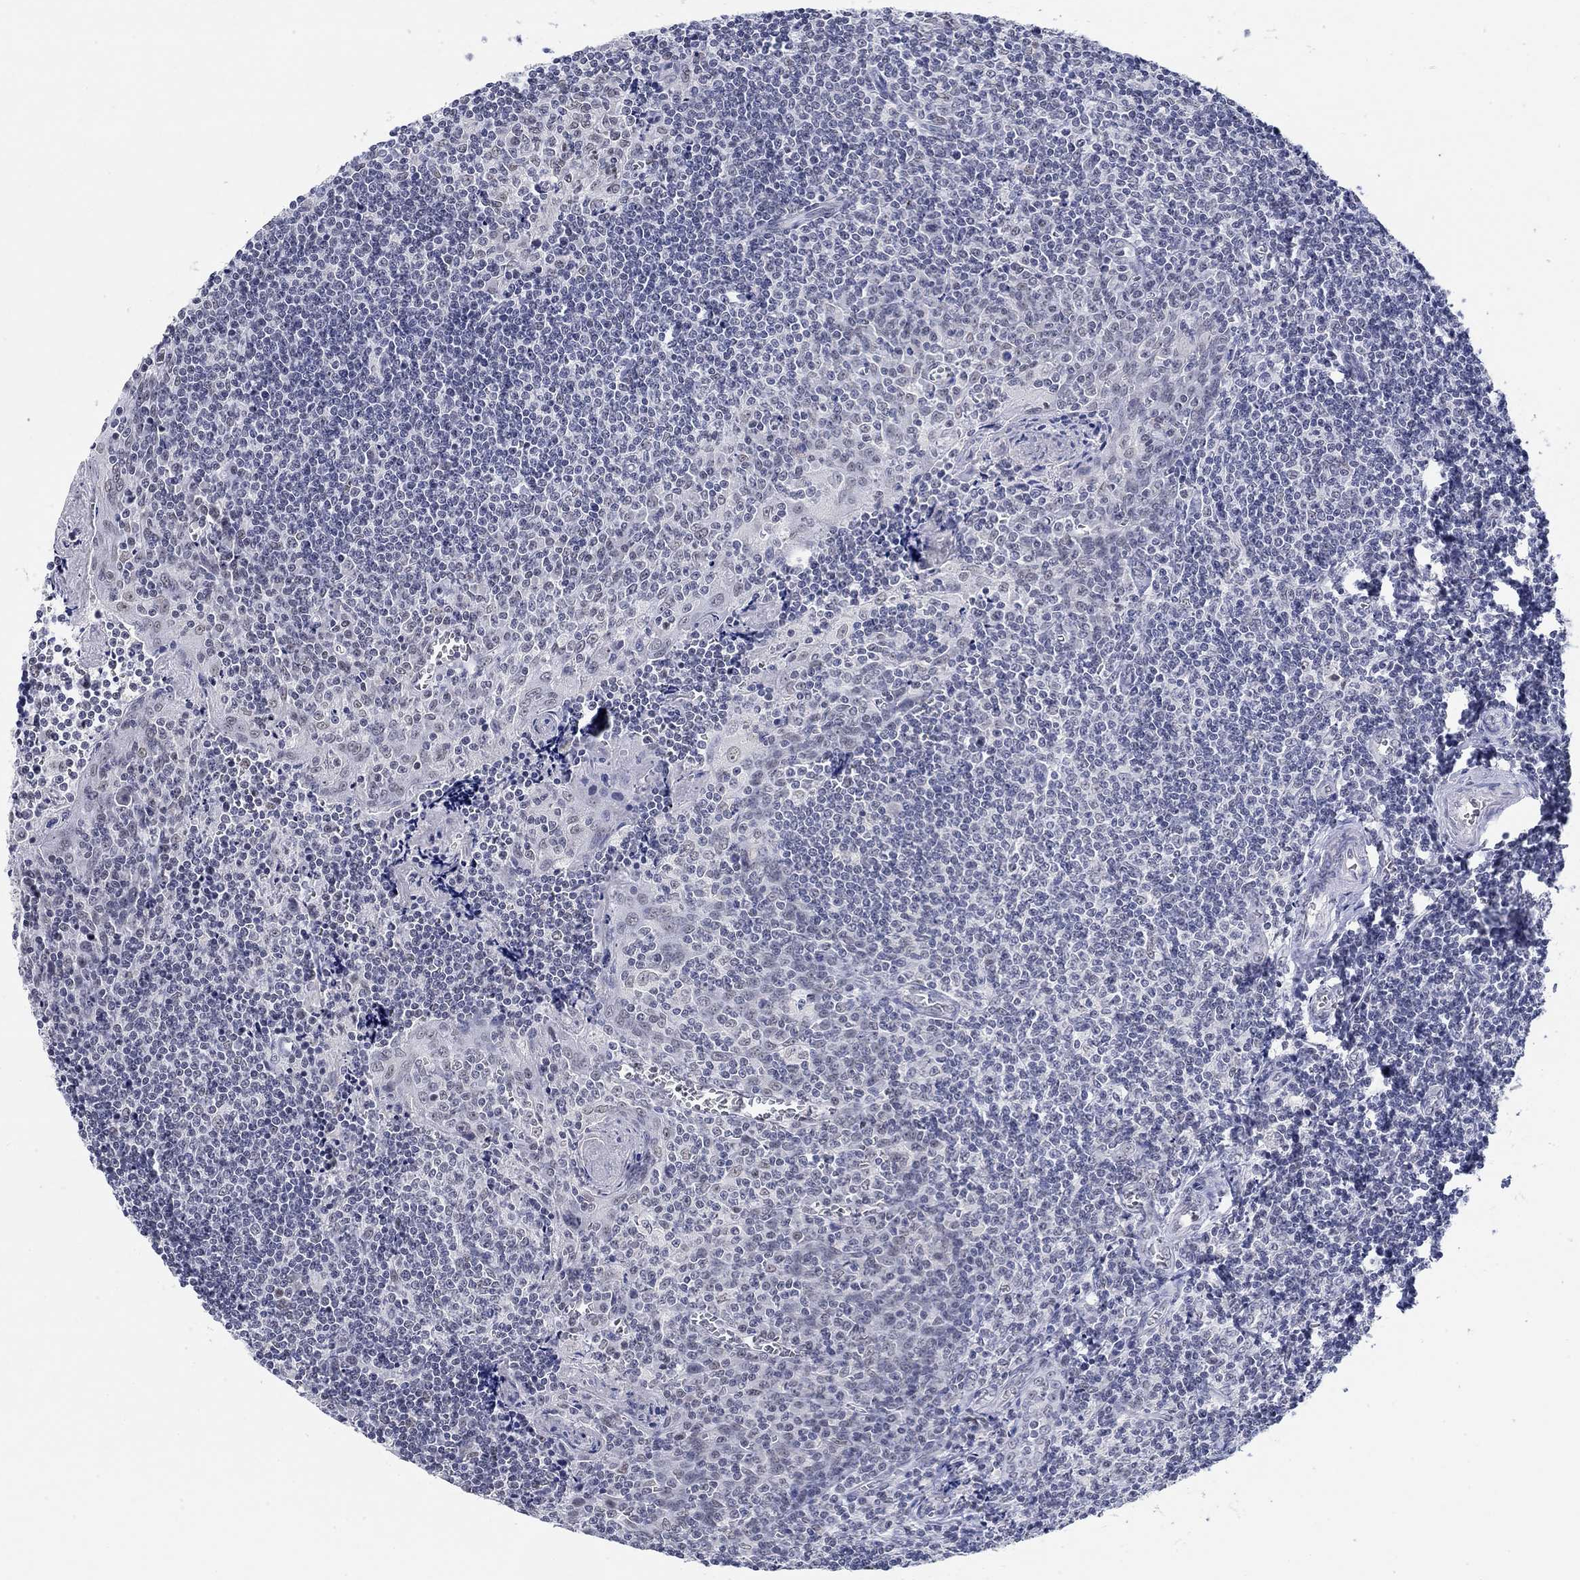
{"staining": {"intensity": "negative", "quantity": "none", "location": "none"}, "tissue": "tonsil", "cell_type": "Germinal center cells", "image_type": "normal", "snomed": [{"axis": "morphology", "description": "Normal tissue, NOS"}, {"axis": "morphology", "description": "Inflammation, NOS"}, {"axis": "topography", "description": "Tonsil"}], "caption": "Germinal center cells are negative for protein expression in benign human tonsil. (DAB immunohistochemistry with hematoxylin counter stain).", "gene": "ANKS1B", "patient": {"sex": "female", "age": 31}}